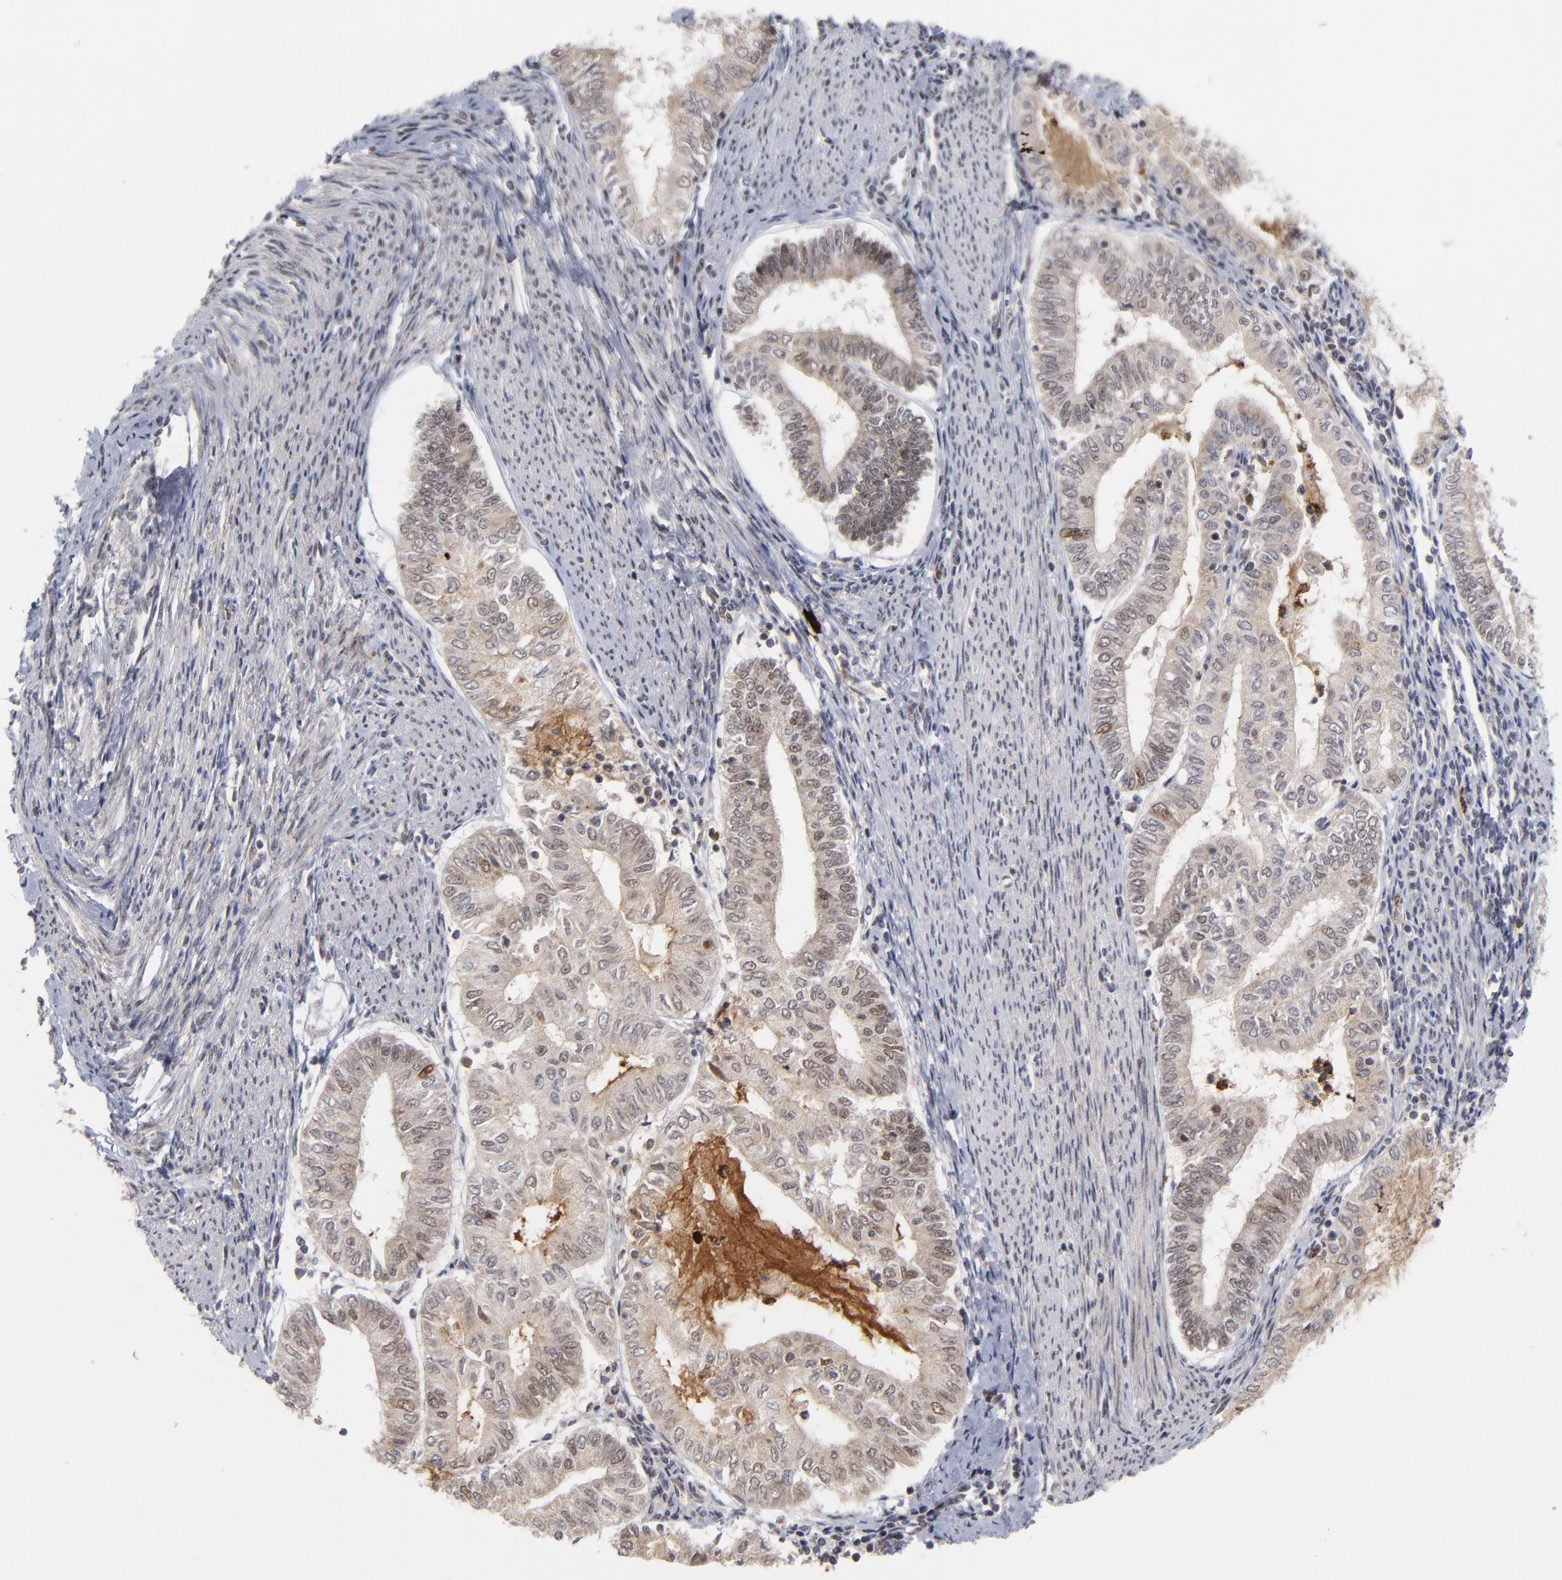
{"staining": {"intensity": "weak", "quantity": "<25%", "location": "nuclear"}, "tissue": "endometrial cancer", "cell_type": "Tumor cells", "image_type": "cancer", "snomed": [{"axis": "morphology", "description": "Adenocarcinoma, NOS"}, {"axis": "topography", "description": "Endometrium"}], "caption": "DAB immunohistochemical staining of human endometrial cancer (adenocarcinoma) demonstrates no significant staining in tumor cells. (DAB immunohistochemistry (IHC), high magnification).", "gene": "ZNF419", "patient": {"sex": "female", "age": 66}}